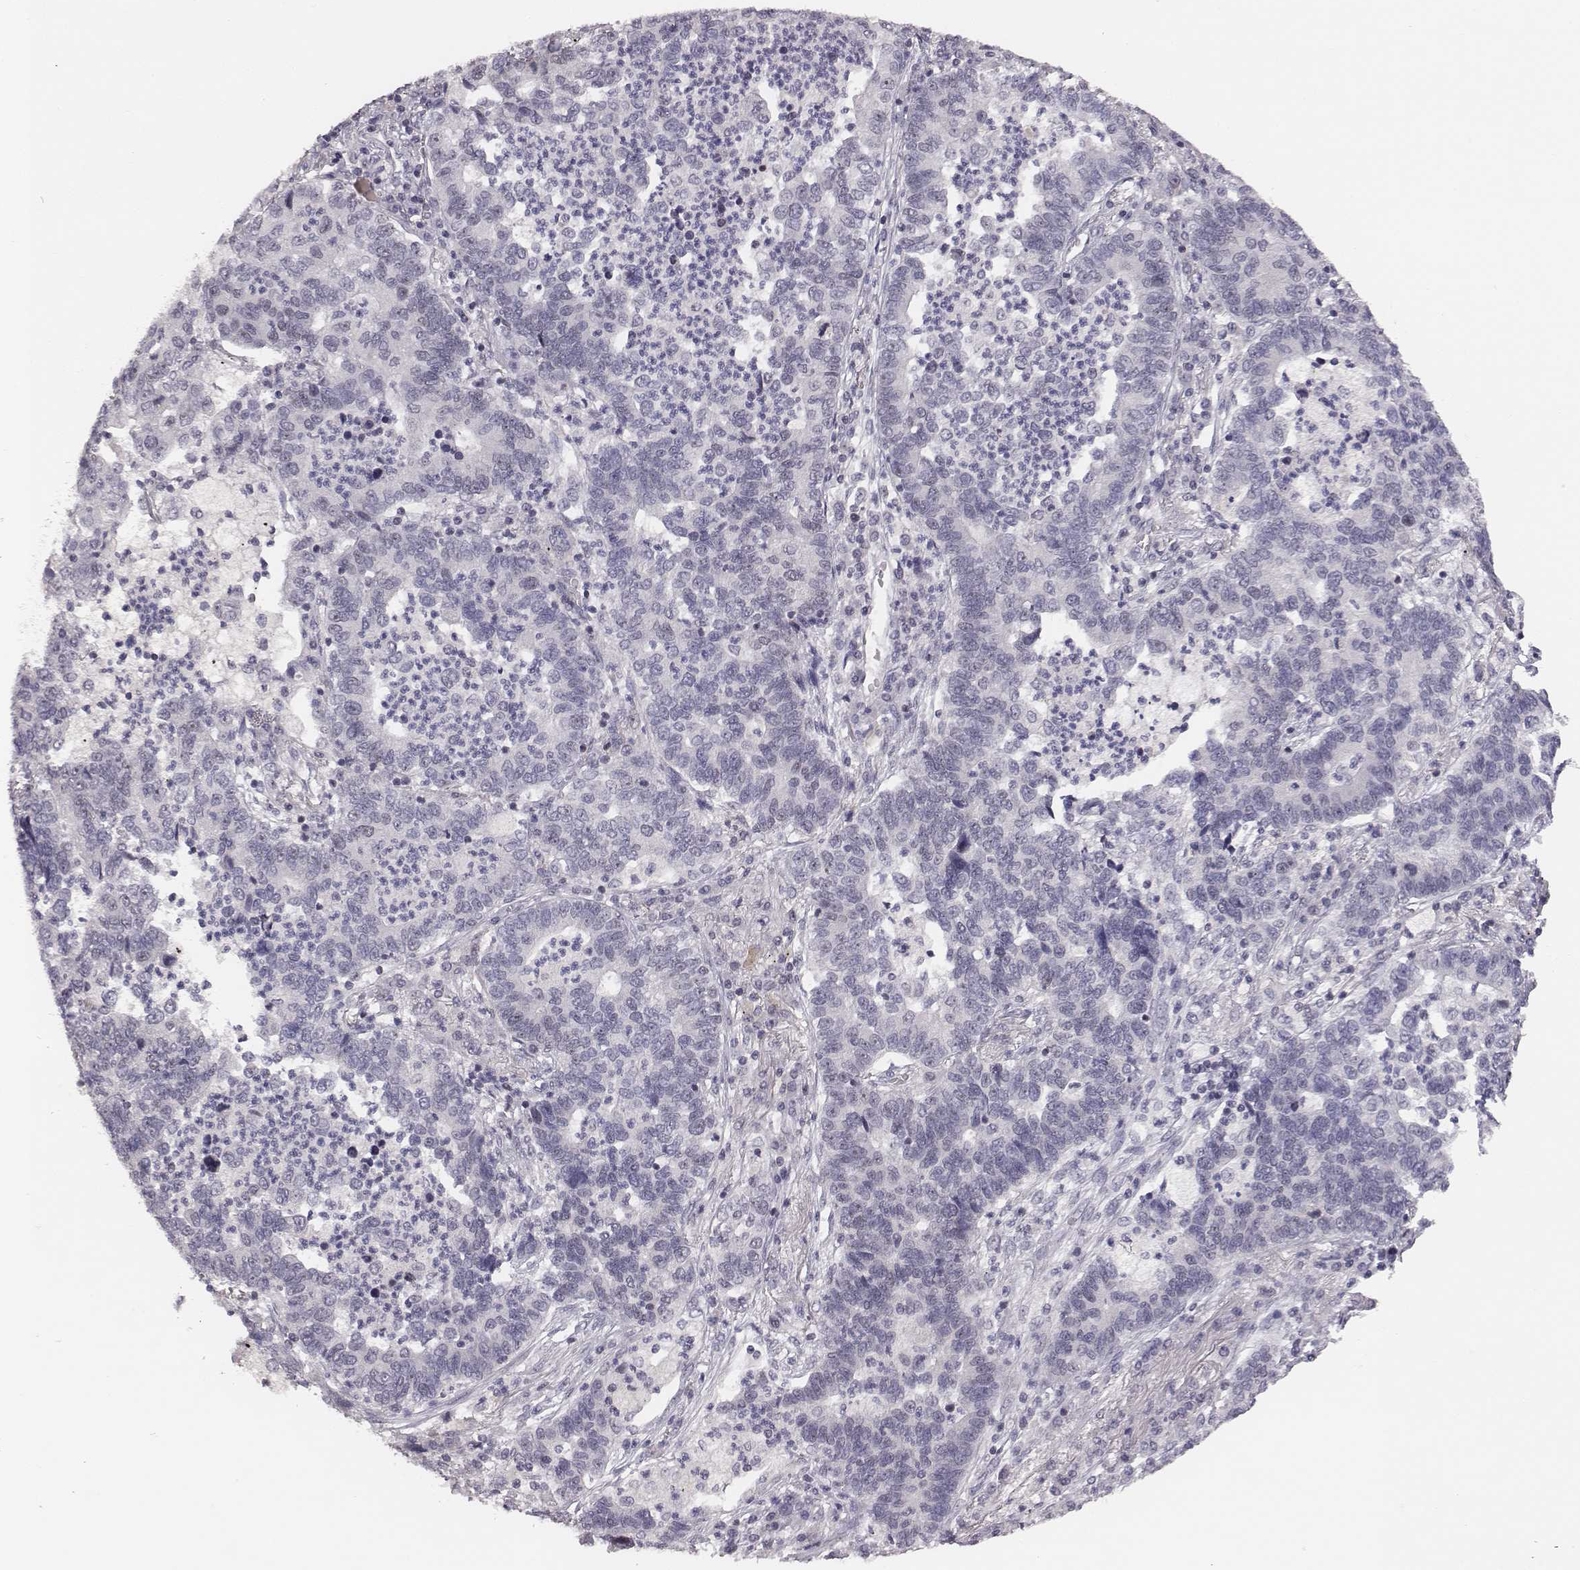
{"staining": {"intensity": "negative", "quantity": "none", "location": "none"}, "tissue": "lung cancer", "cell_type": "Tumor cells", "image_type": "cancer", "snomed": [{"axis": "morphology", "description": "Adenocarcinoma, NOS"}, {"axis": "topography", "description": "Lung"}], "caption": "An immunohistochemistry photomicrograph of adenocarcinoma (lung) is shown. There is no staining in tumor cells of adenocarcinoma (lung). (Immunohistochemistry, brightfield microscopy, high magnification).", "gene": "NIFK", "patient": {"sex": "female", "age": 57}}